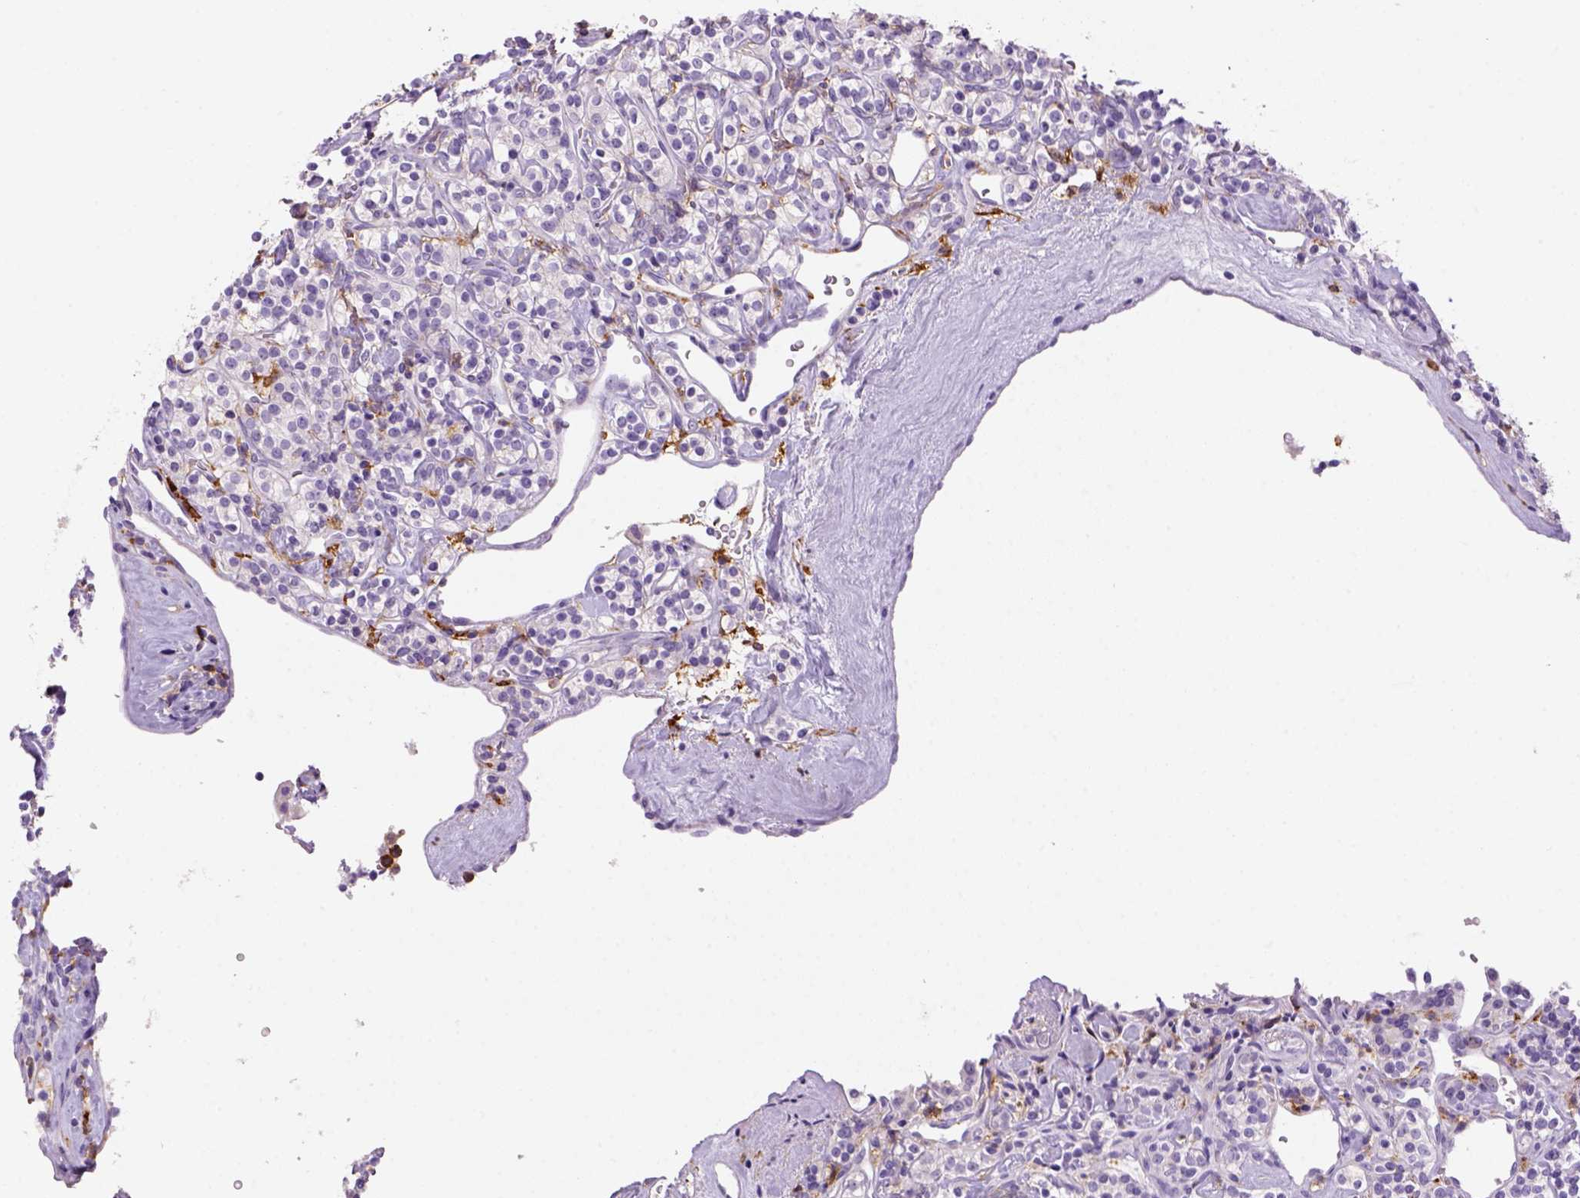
{"staining": {"intensity": "negative", "quantity": "none", "location": "none"}, "tissue": "renal cancer", "cell_type": "Tumor cells", "image_type": "cancer", "snomed": [{"axis": "morphology", "description": "Adenocarcinoma, NOS"}, {"axis": "topography", "description": "Kidney"}], "caption": "Renal cancer was stained to show a protein in brown. There is no significant positivity in tumor cells. The staining is performed using DAB brown chromogen with nuclei counter-stained in using hematoxylin.", "gene": "CD14", "patient": {"sex": "male", "age": 77}}